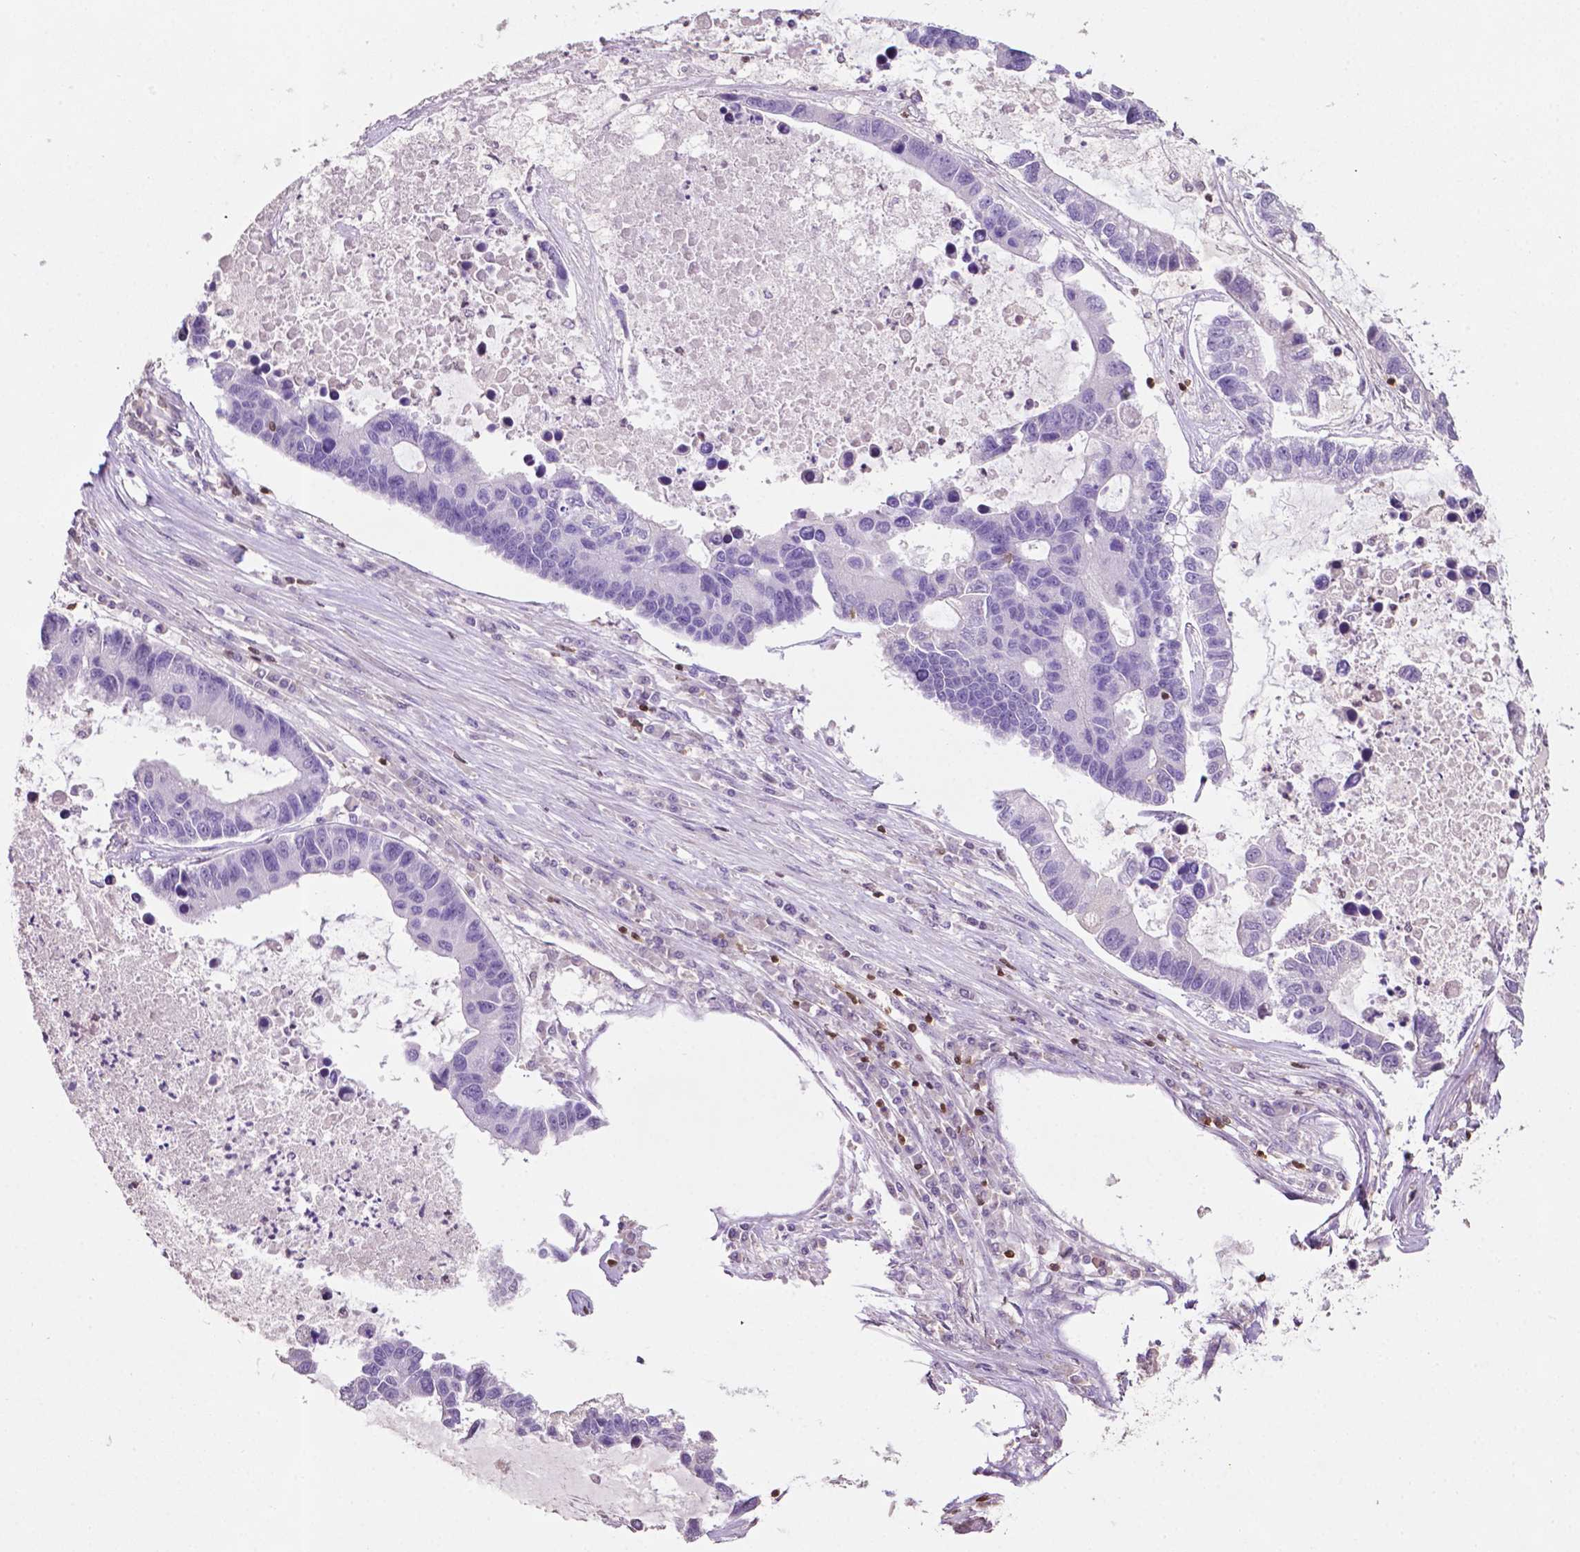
{"staining": {"intensity": "negative", "quantity": "none", "location": "none"}, "tissue": "lung cancer", "cell_type": "Tumor cells", "image_type": "cancer", "snomed": [{"axis": "morphology", "description": "Adenocarcinoma, NOS"}, {"axis": "topography", "description": "Bronchus"}, {"axis": "topography", "description": "Lung"}], "caption": "Lung cancer (adenocarcinoma) was stained to show a protein in brown. There is no significant positivity in tumor cells.", "gene": "TBC1D10C", "patient": {"sex": "female", "age": 51}}